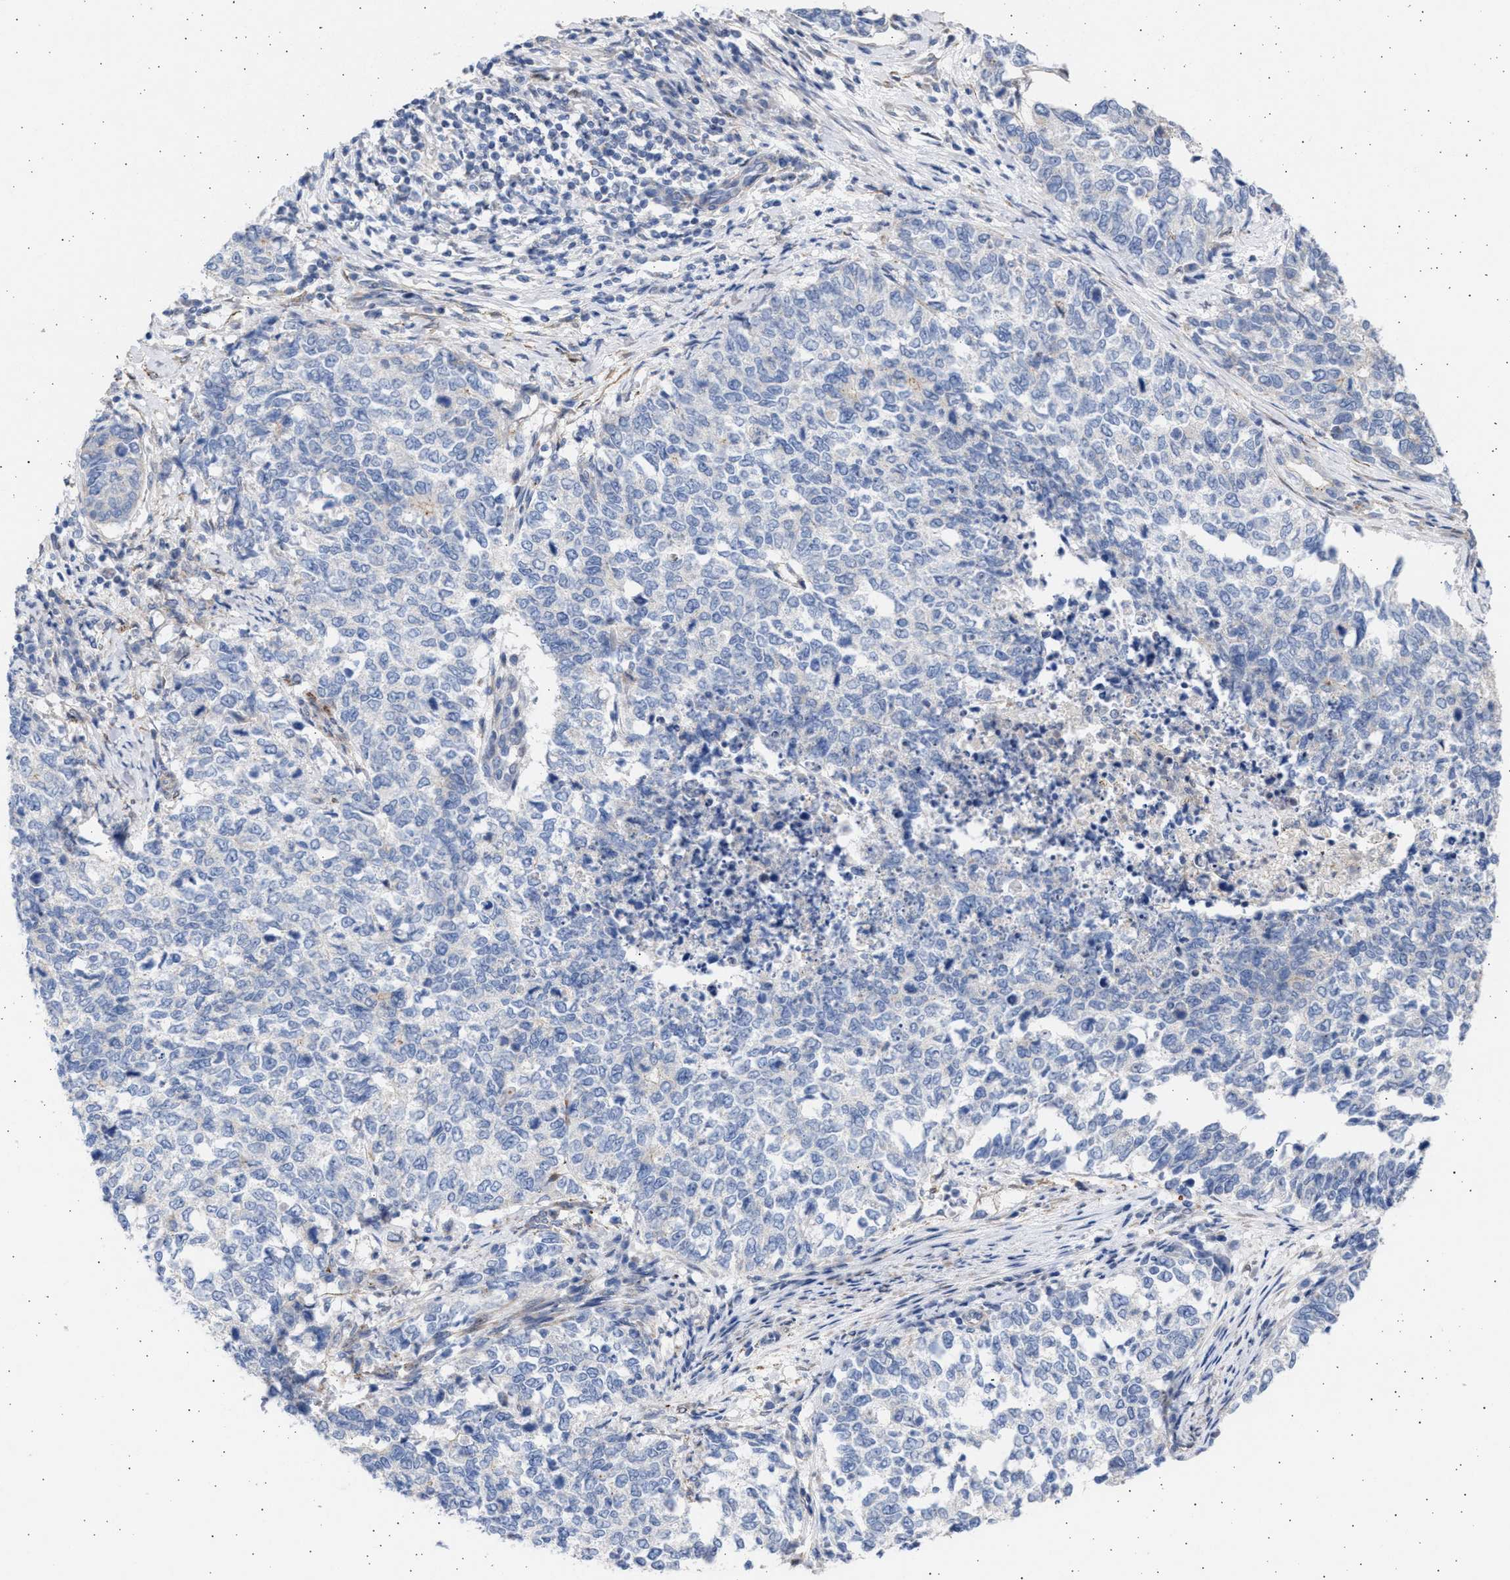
{"staining": {"intensity": "negative", "quantity": "none", "location": "none"}, "tissue": "cervical cancer", "cell_type": "Tumor cells", "image_type": "cancer", "snomed": [{"axis": "morphology", "description": "Squamous cell carcinoma, NOS"}, {"axis": "topography", "description": "Cervix"}], "caption": "DAB immunohistochemical staining of human cervical cancer (squamous cell carcinoma) displays no significant positivity in tumor cells.", "gene": "NBR1", "patient": {"sex": "female", "age": 63}}